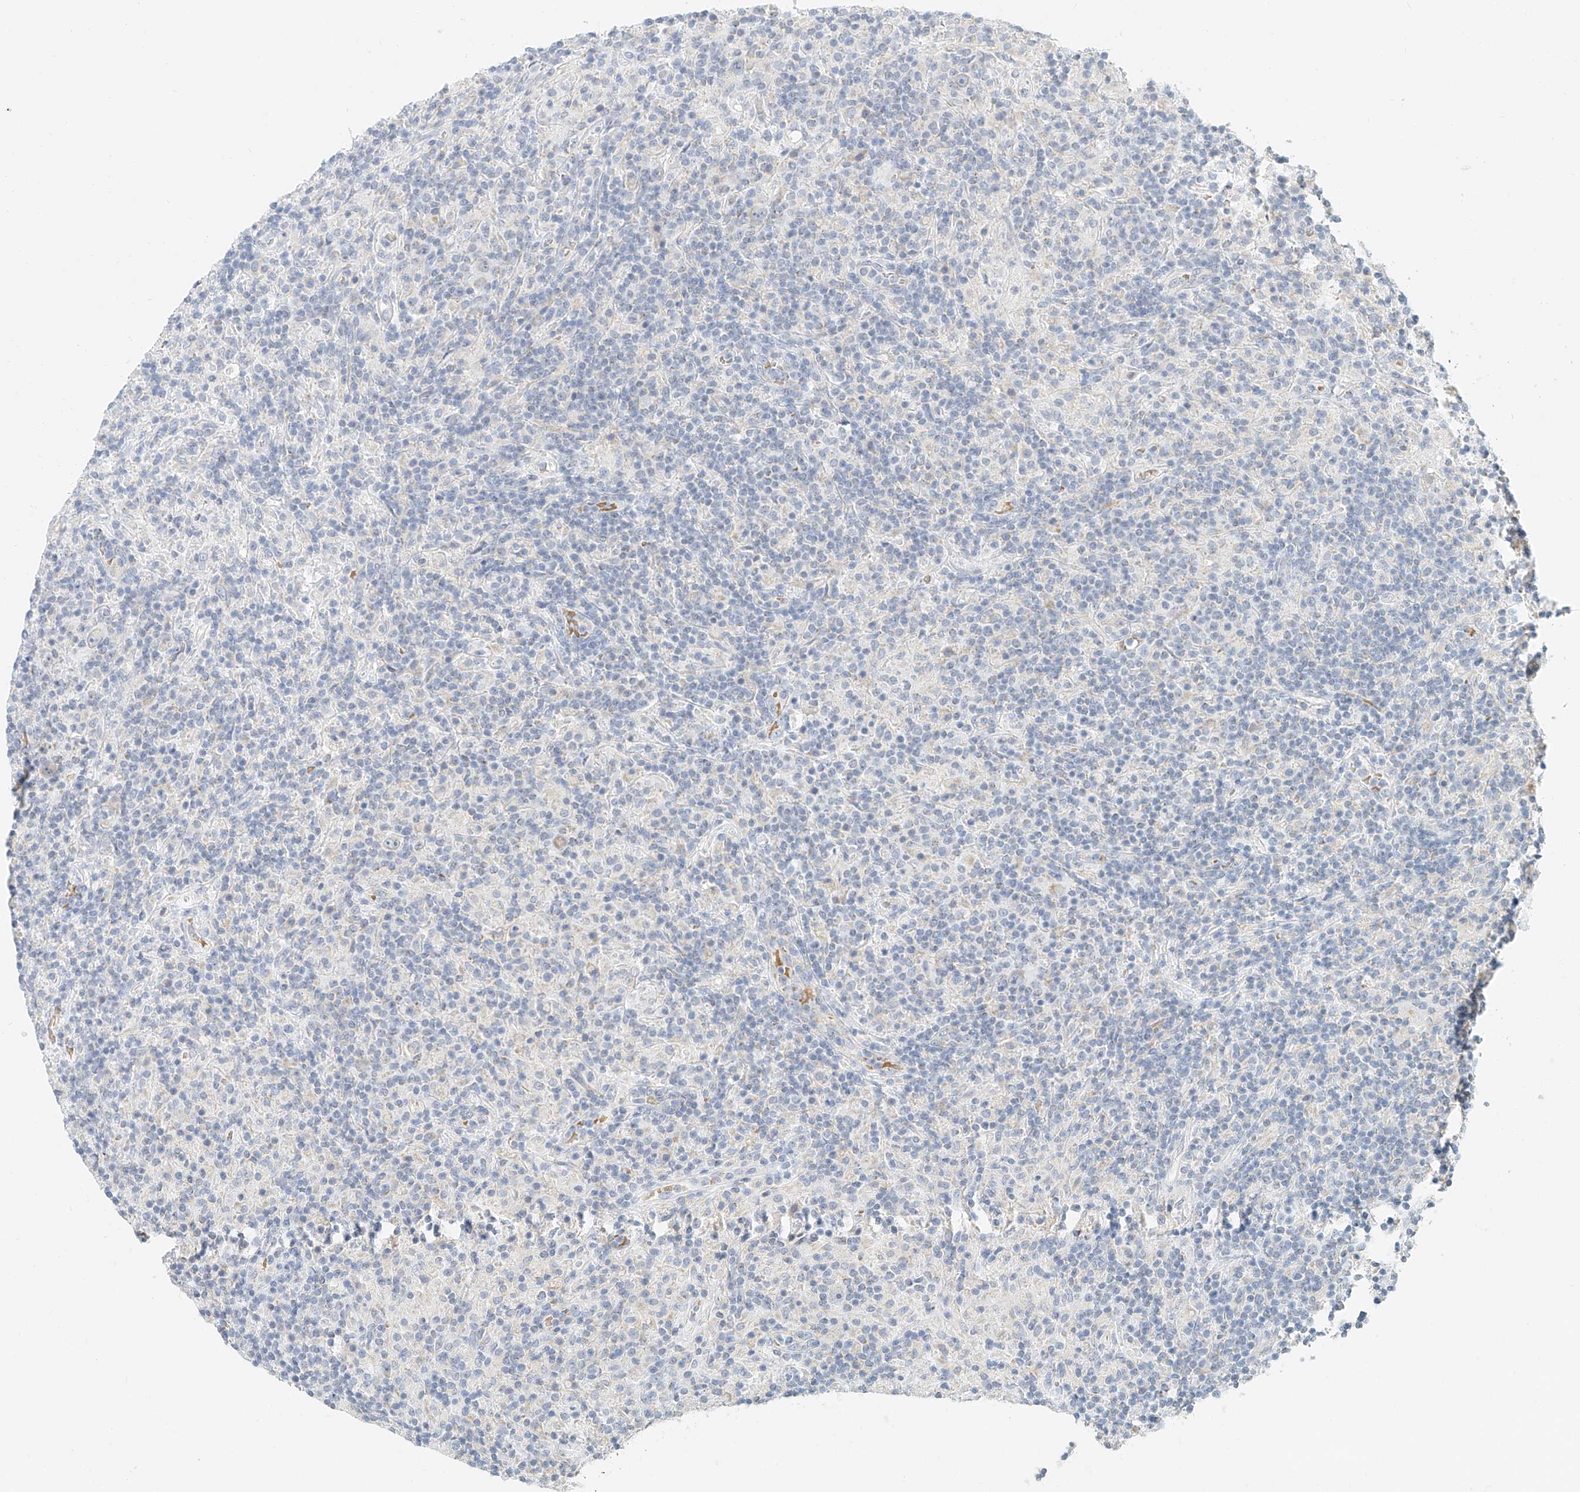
{"staining": {"intensity": "negative", "quantity": "none", "location": "none"}, "tissue": "lymphoma", "cell_type": "Tumor cells", "image_type": "cancer", "snomed": [{"axis": "morphology", "description": "Hodgkin's disease, NOS"}, {"axis": "topography", "description": "Lymph node"}], "caption": "Photomicrograph shows no protein staining in tumor cells of Hodgkin's disease tissue.", "gene": "CXorf58", "patient": {"sex": "male", "age": 70}}